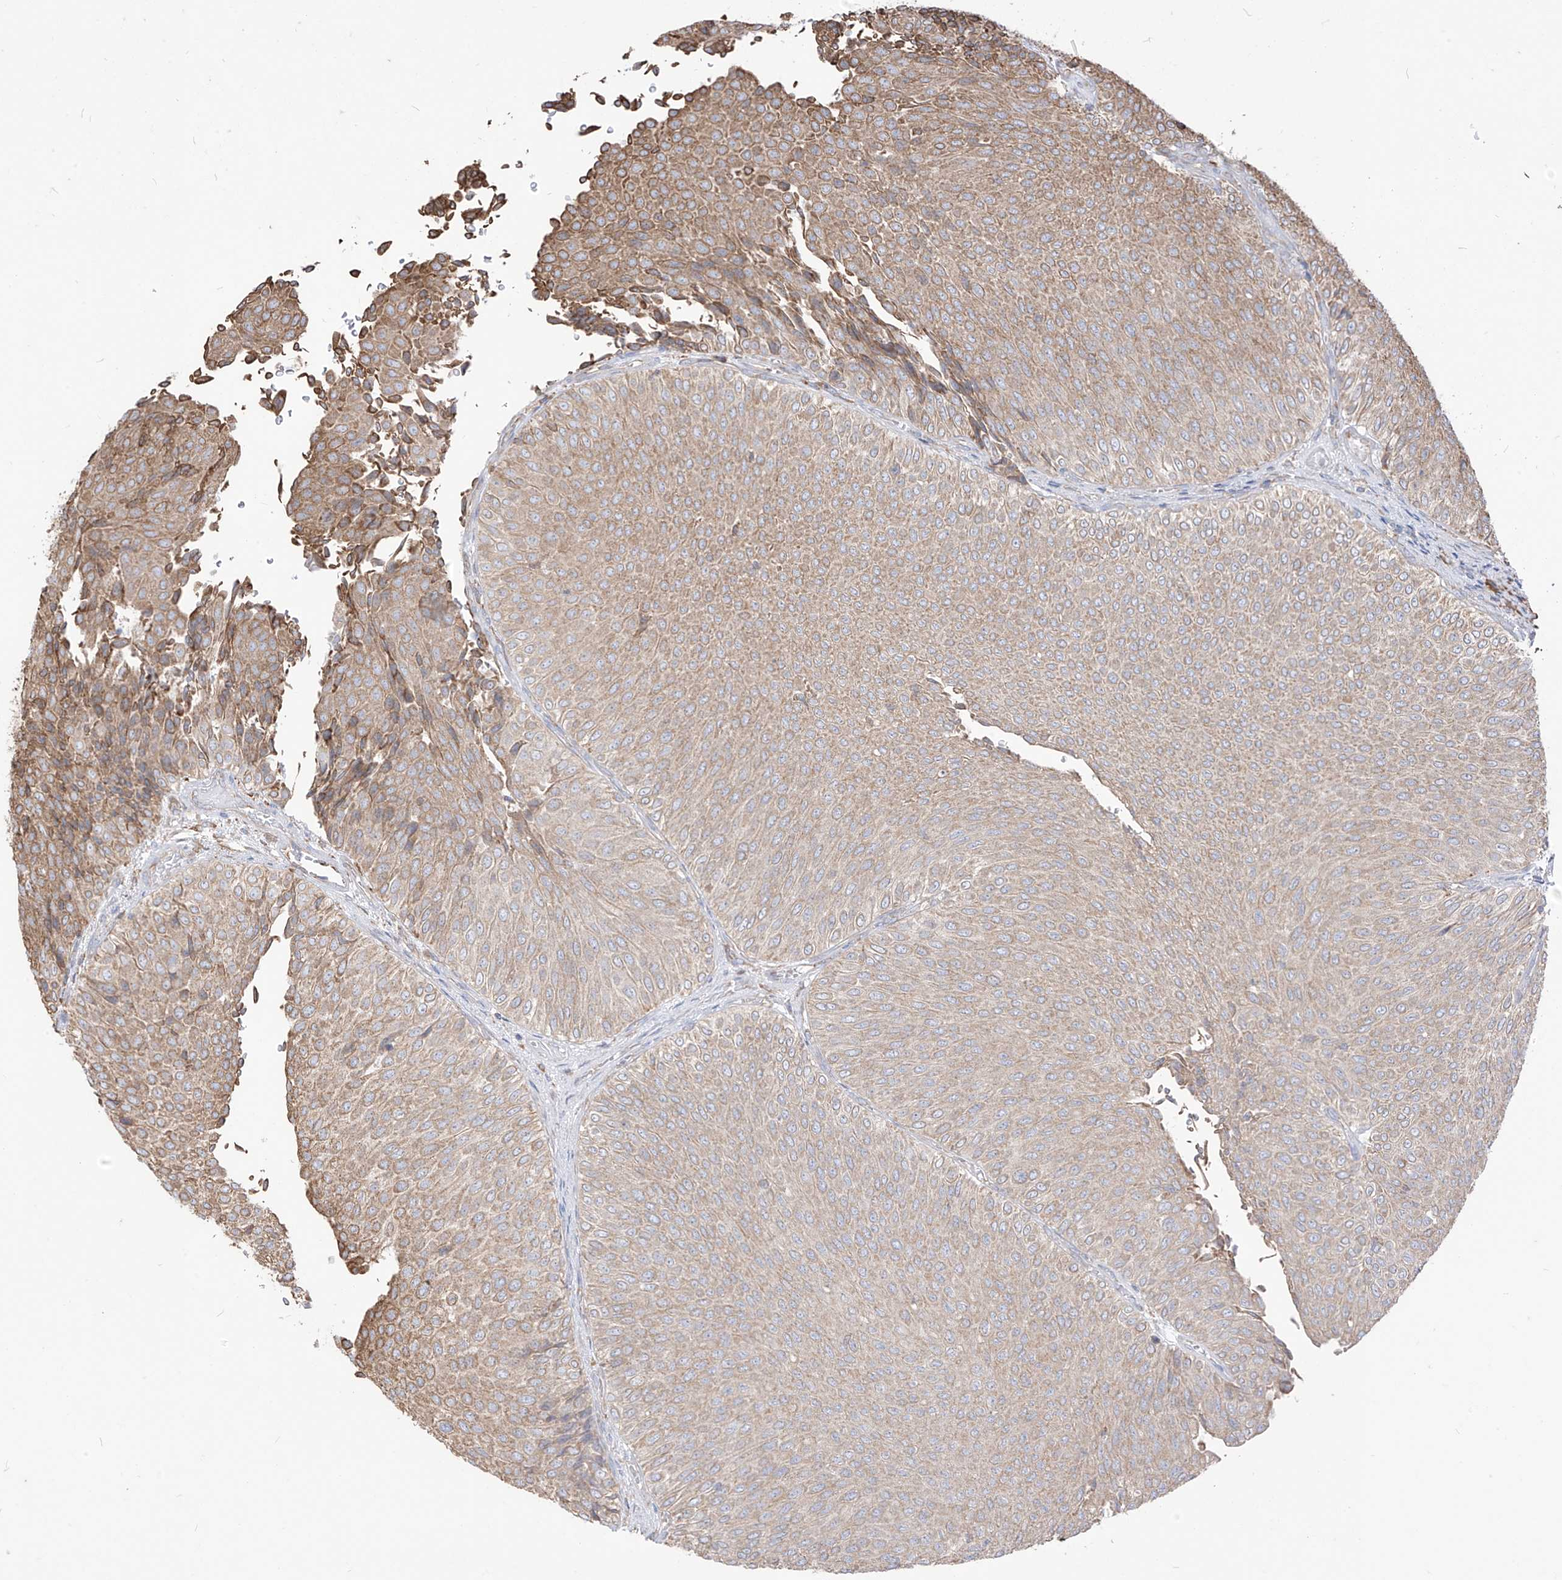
{"staining": {"intensity": "weak", "quantity": "25%-75%", "location": "cytoplasmic/membranous"}, "tissue": "urothelial cancer", "cell_type": "Tumor cells", "image_type": "cancer", "snomed": [{"axis": "morphology", "description": "Urothelial carcinoma, Low grade"}, {"axis": "topography", "description": "Urinary bladder"}], "caption": "Protein analysis of urothelial cancer tissue reveals weak cytoplasmic/membranous staining in about 25%-75% of tumor cells.", "gene": "PDIA6", "patient": {"sex": "male", "age": 78}}